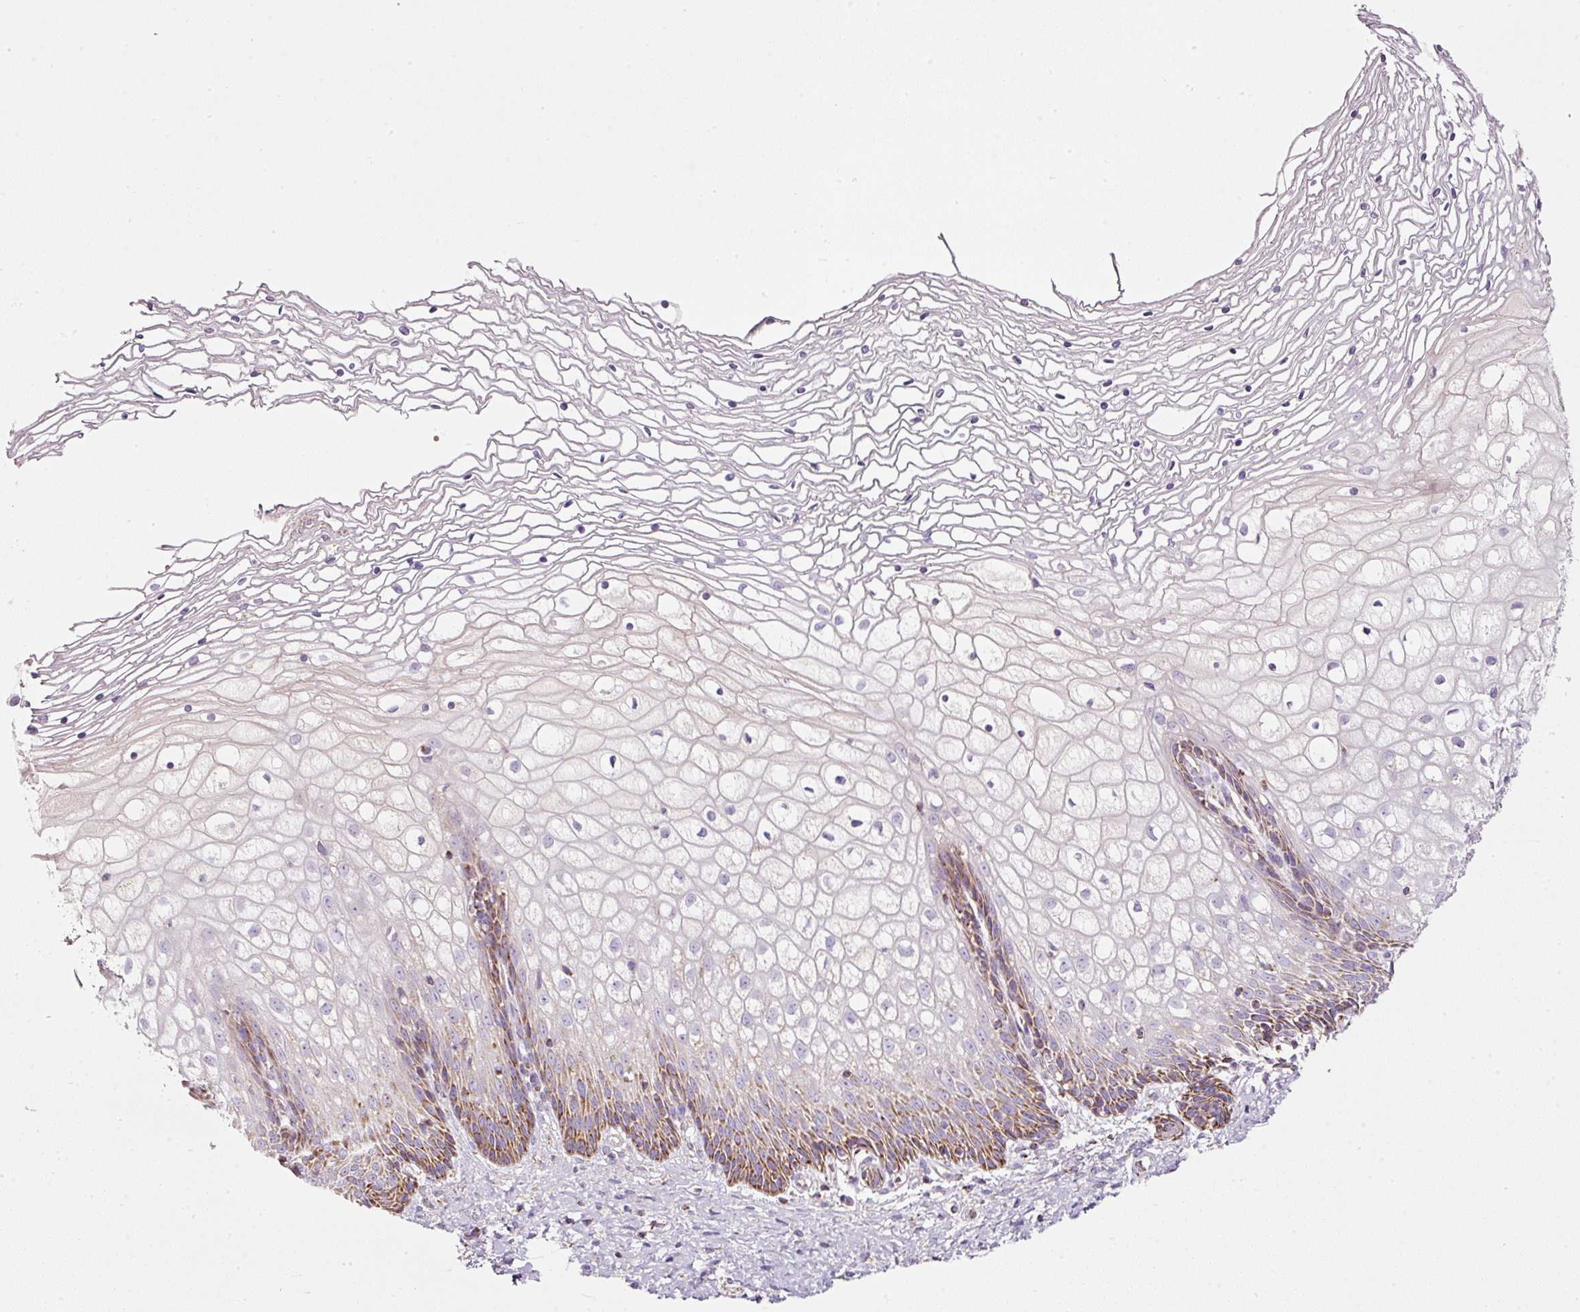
{"staining": {"intensity": "moderate", "quantity": "25%-75%", "location": "cytoplasmic/membranous"}, "tissue": "cervix", "cell_type": "Glandular cells", "image_type": "normal", "snomed": [{"axis": "morphology", "description": "Normal tissue, NOS"}, {"axis": "topography", "description": "Cervix"}], "caption": "Unremarkable cervix displays moderate cytoplasmic/membranous positivity in approximately 25%-75% of glandular cells (DAB (3,3'-diaminobenzidine) = brown stain, brightfield microscopy at high magnification)..", "gene": "SDHA", "patient": {"sex": "female", "age": 36}}